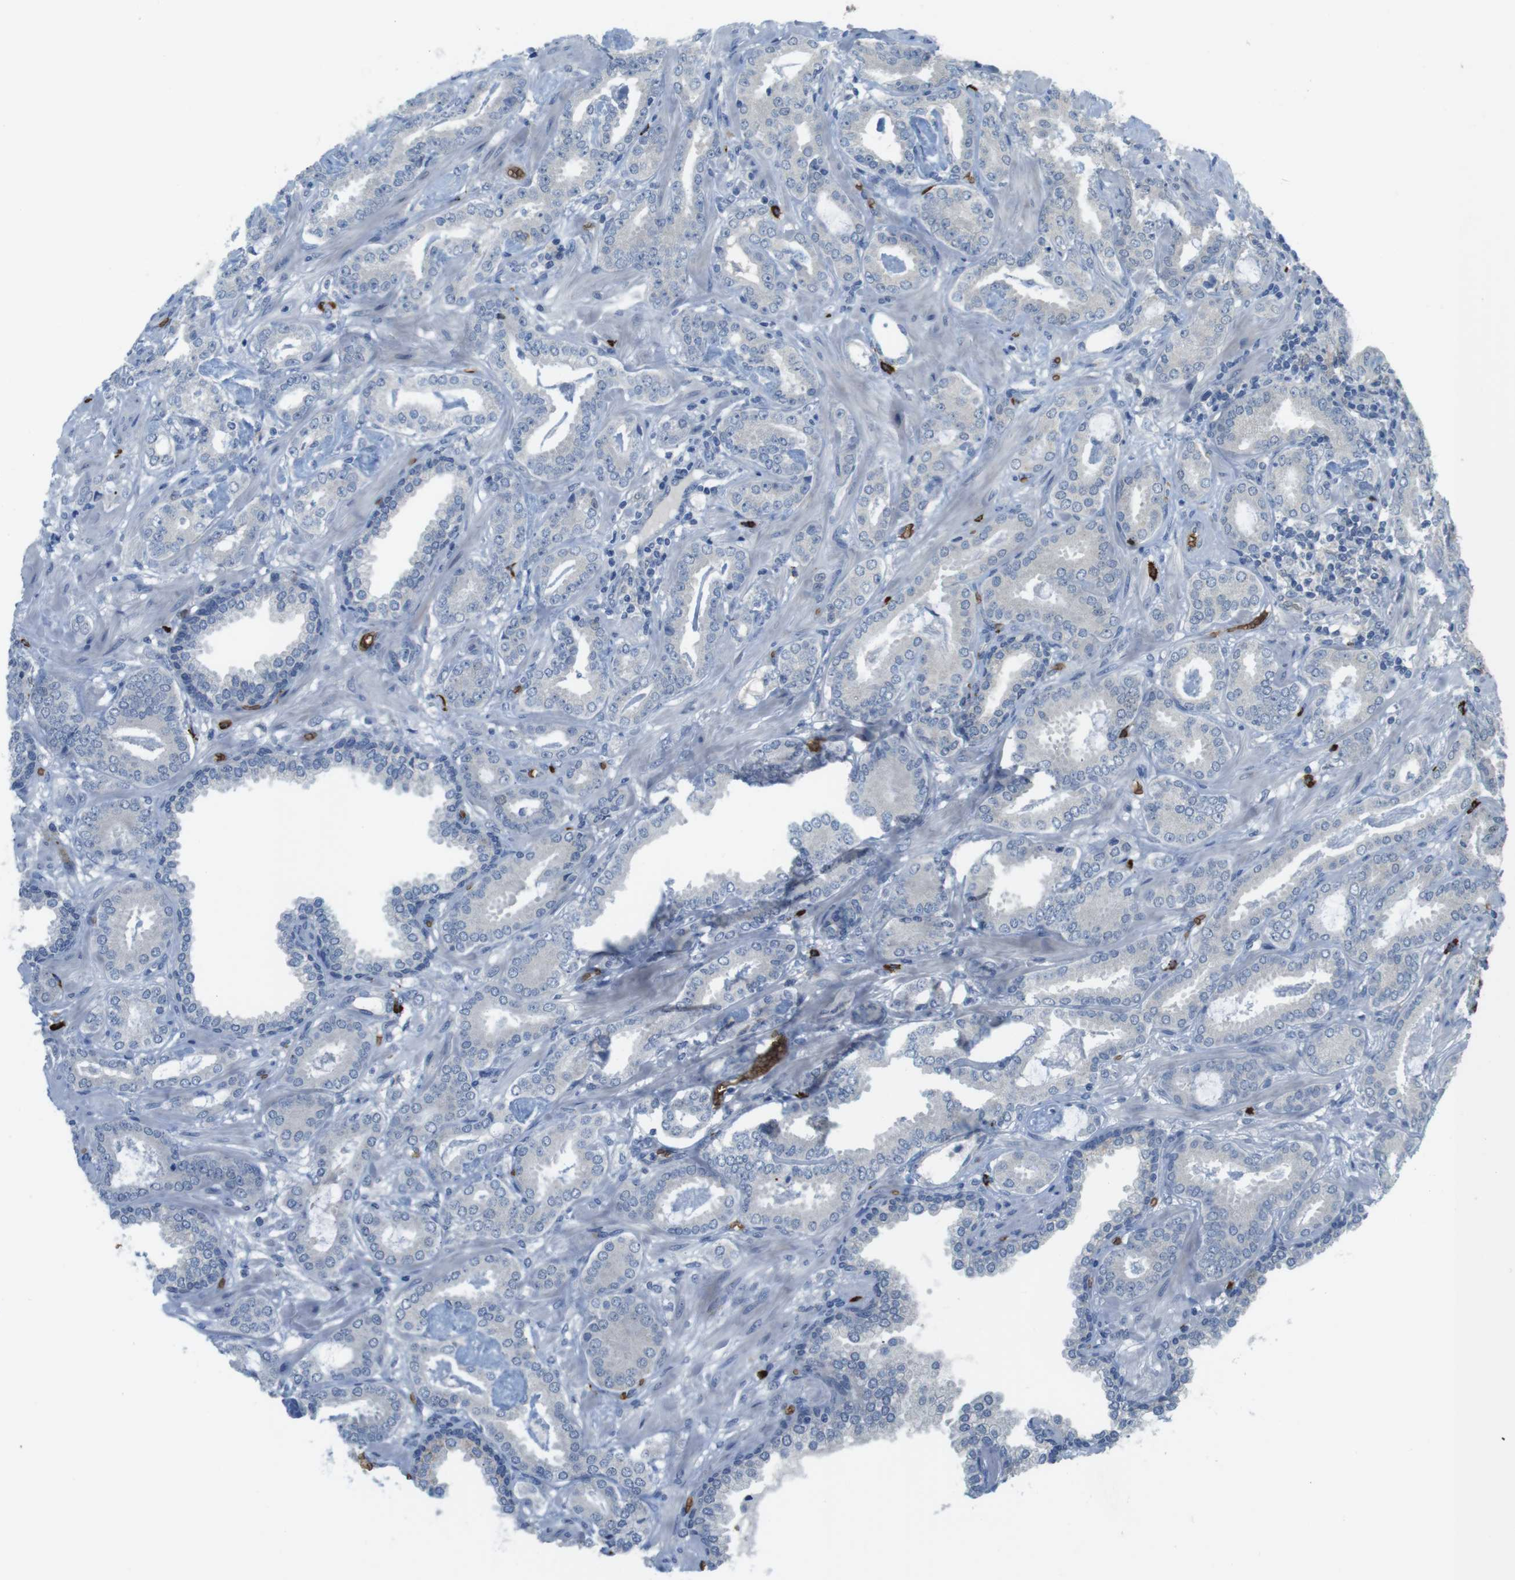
{"staining": {"intensity": "negative", "quantity": "none", "location": "none"}, "tissue": "prostate cancer", "cell_type": "Tumor cells", "image_type": "cancer", "snomed": [{"axis": "morphology", "description": "Adenocarcinoma, Low grade"}, {"axis": "topography", "description": "Prostate"}], "caption": "Human low-grade adenocarcinoma (prostate) stained for a protein using IHC displays no expression in tumor cells.", "gene": "GYPA", "patient": {"sex": "male", "age": 53}}